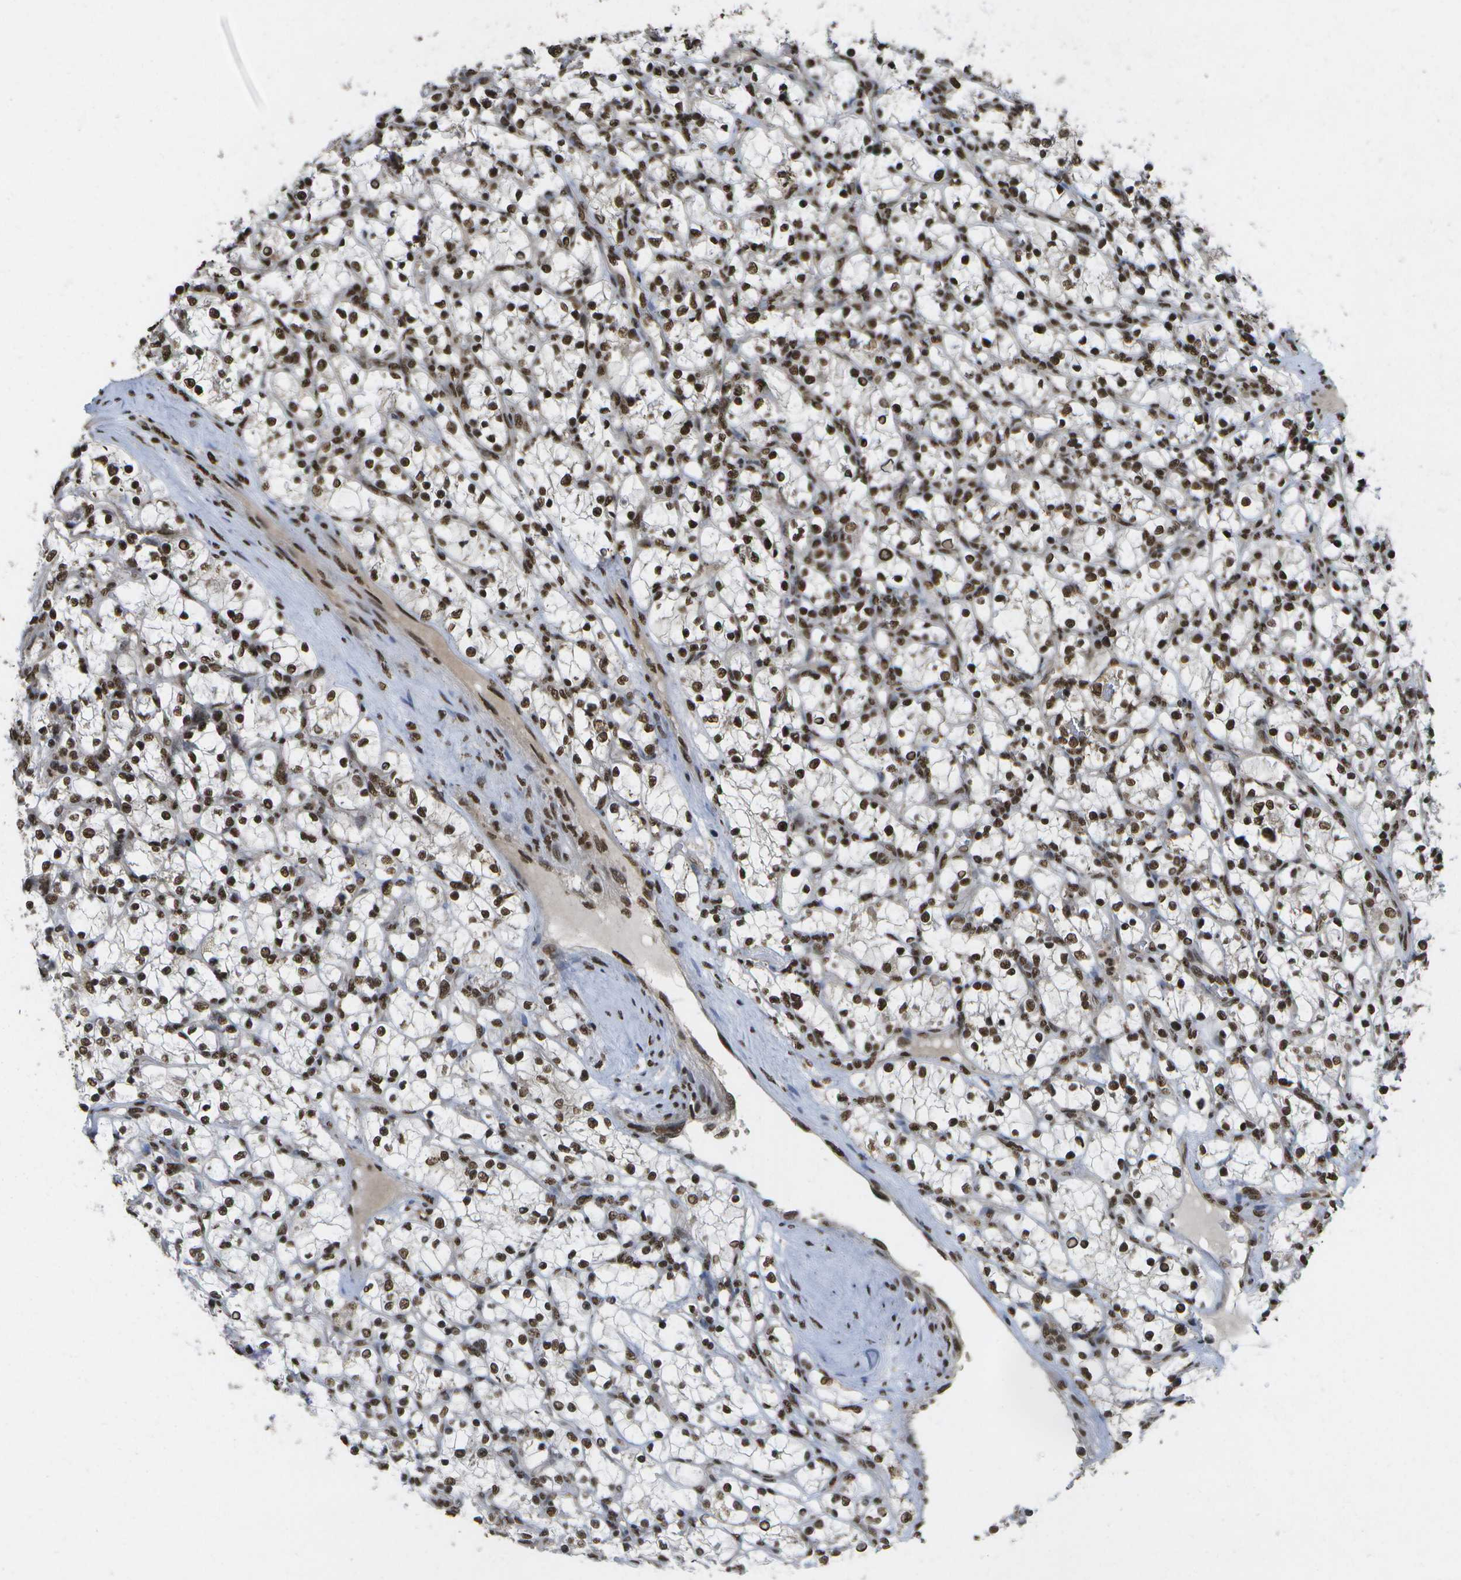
{"staining": {"intensity": "strong", "quantity": ">75%", "location": "nuclear"}, "tissue": "renal cancer", "cell_type": "Tumor cells", "image_type": "cancer", "snomed": [{"axis": "morphology", "description": "Adenocarcinoma, NOS"}, {"axis": "topography", "description": "Kidney"}], "caption": "A histopathology image of adenocarcinoma (renal) stained for a protein shows strong nuclear brown staining in tumor cells. (IHC, brightfield microscopy, high magnification).", "gene": "SPEN", "patient": {"sex": "female", "age": 69}}